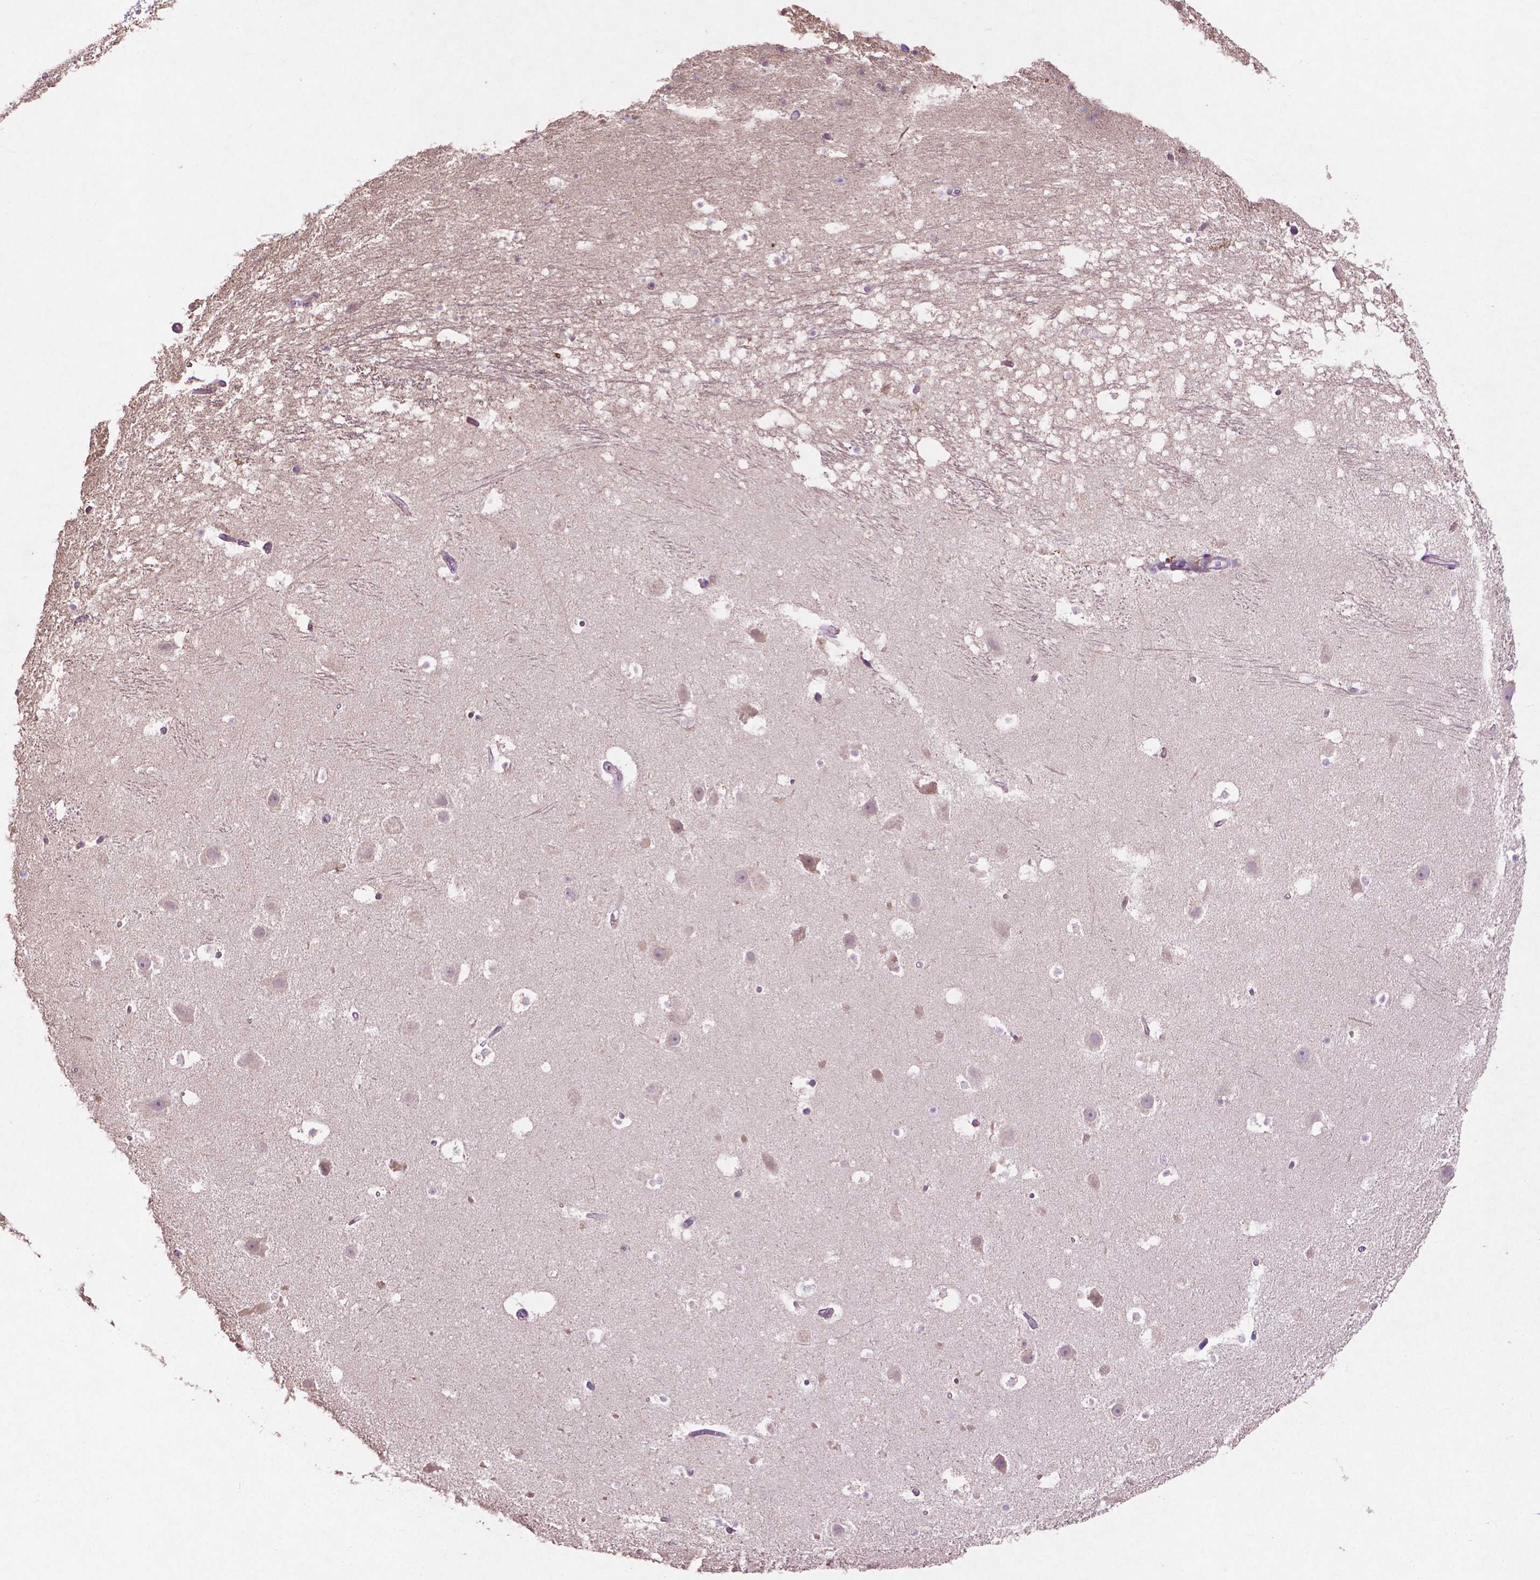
{"staining": {"intensity": "negative", "quantity": "none", "location": "none"}, "tissue": "hippocampus", "cell_type": "Glial cells", "image_type": "normal", "snomed": [{"axis": "morphology", "description": "Normal tissue, NOS"}, {"axis": "topography", "description": "Hippocampus"}], "caption": "An immunohistochemistry histopathology image of benign hippocampus is shown. There is no staining in glial cells of hippocampus.", "gene": "MBTPS1", "patient": {"sex": "male", "age": 26}}